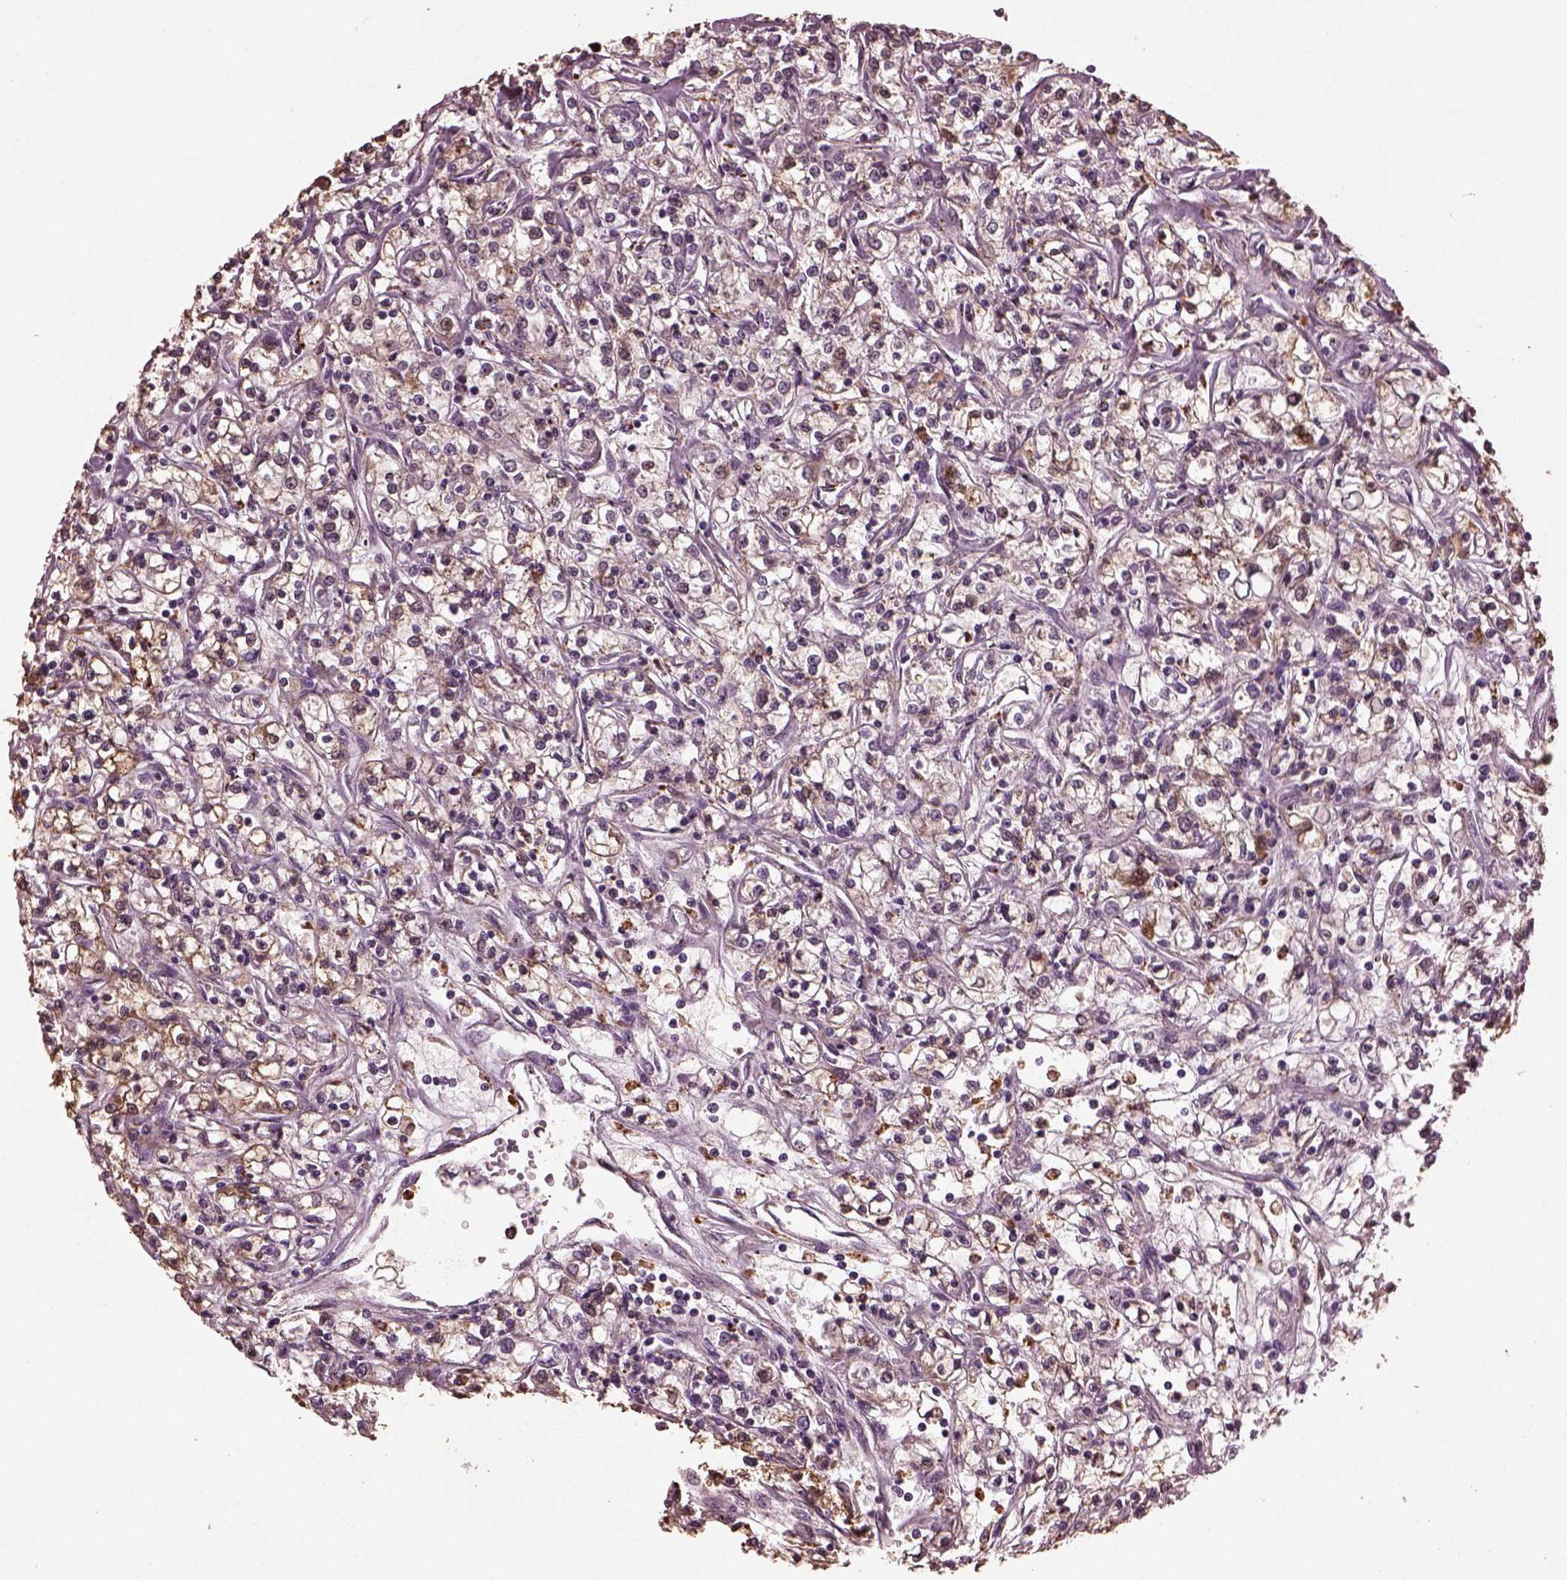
{"staining": {"intensity": "moderate", "quantity": ">75%", "location": "cytoplasmic/membranous"}, "tissue": "renal cancer", "cell_type": "Tumor cells", "image_type": "cancer", "snomed": [{"axis": "morphology", "description": "Adenocarcinoma, NOS"}, {"axis": "topography", "description": "Kidney"}], "caption": "Protein expression analysis of renal cancer (adenocarcinoma) demonstrates moderate cytoplasmic/membranous staining in about >75% of tumor cells.", "gene": "RUFY3", "patient": {"sex": "female", "age": 59}}